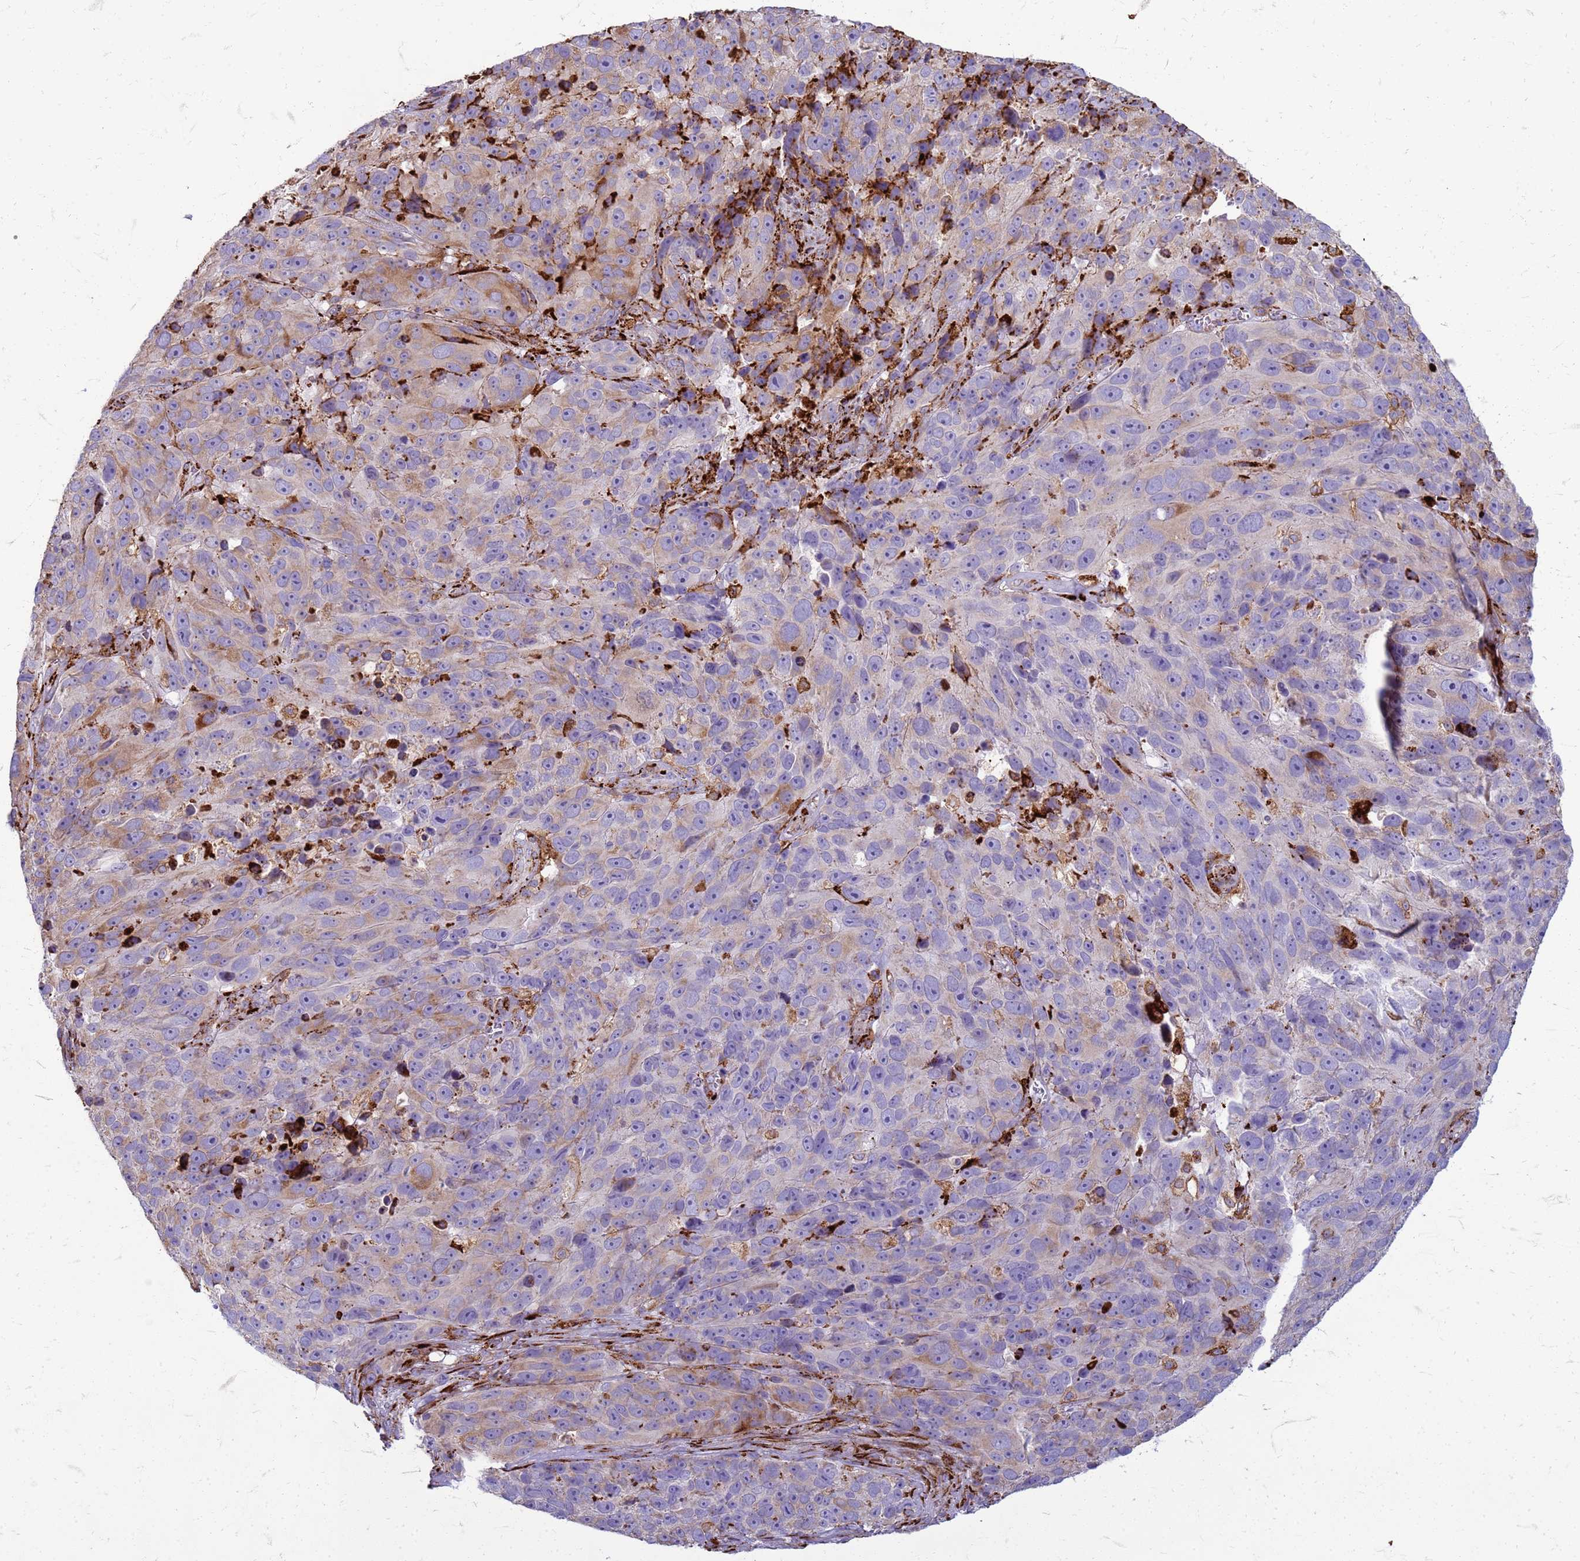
{"staining": {"intensity": "weak", "quantity": "25%-75%", "location": "cytoplasmic/membranous"}, "tissue": "melanoma", "cell_type": "Tumor cells", "image_type": "cancer", "snomed": [{"axis": "morphology", "description": "Malignant melanoma, NOS"}, {"axis": "topography", "description": "Skin"}], "caption": "Melanoma stained with DAB immunohistochemistry exhibits low levels of weak cytoplasmic/membranous staining in about 25%-75% of tumor cells. (DAB (3,3'-diaminobenzidine) IHC with brightfield microscopy, high magnification).", "gene": "PDK3", "patient": {"sex": "male", "age": 84}}